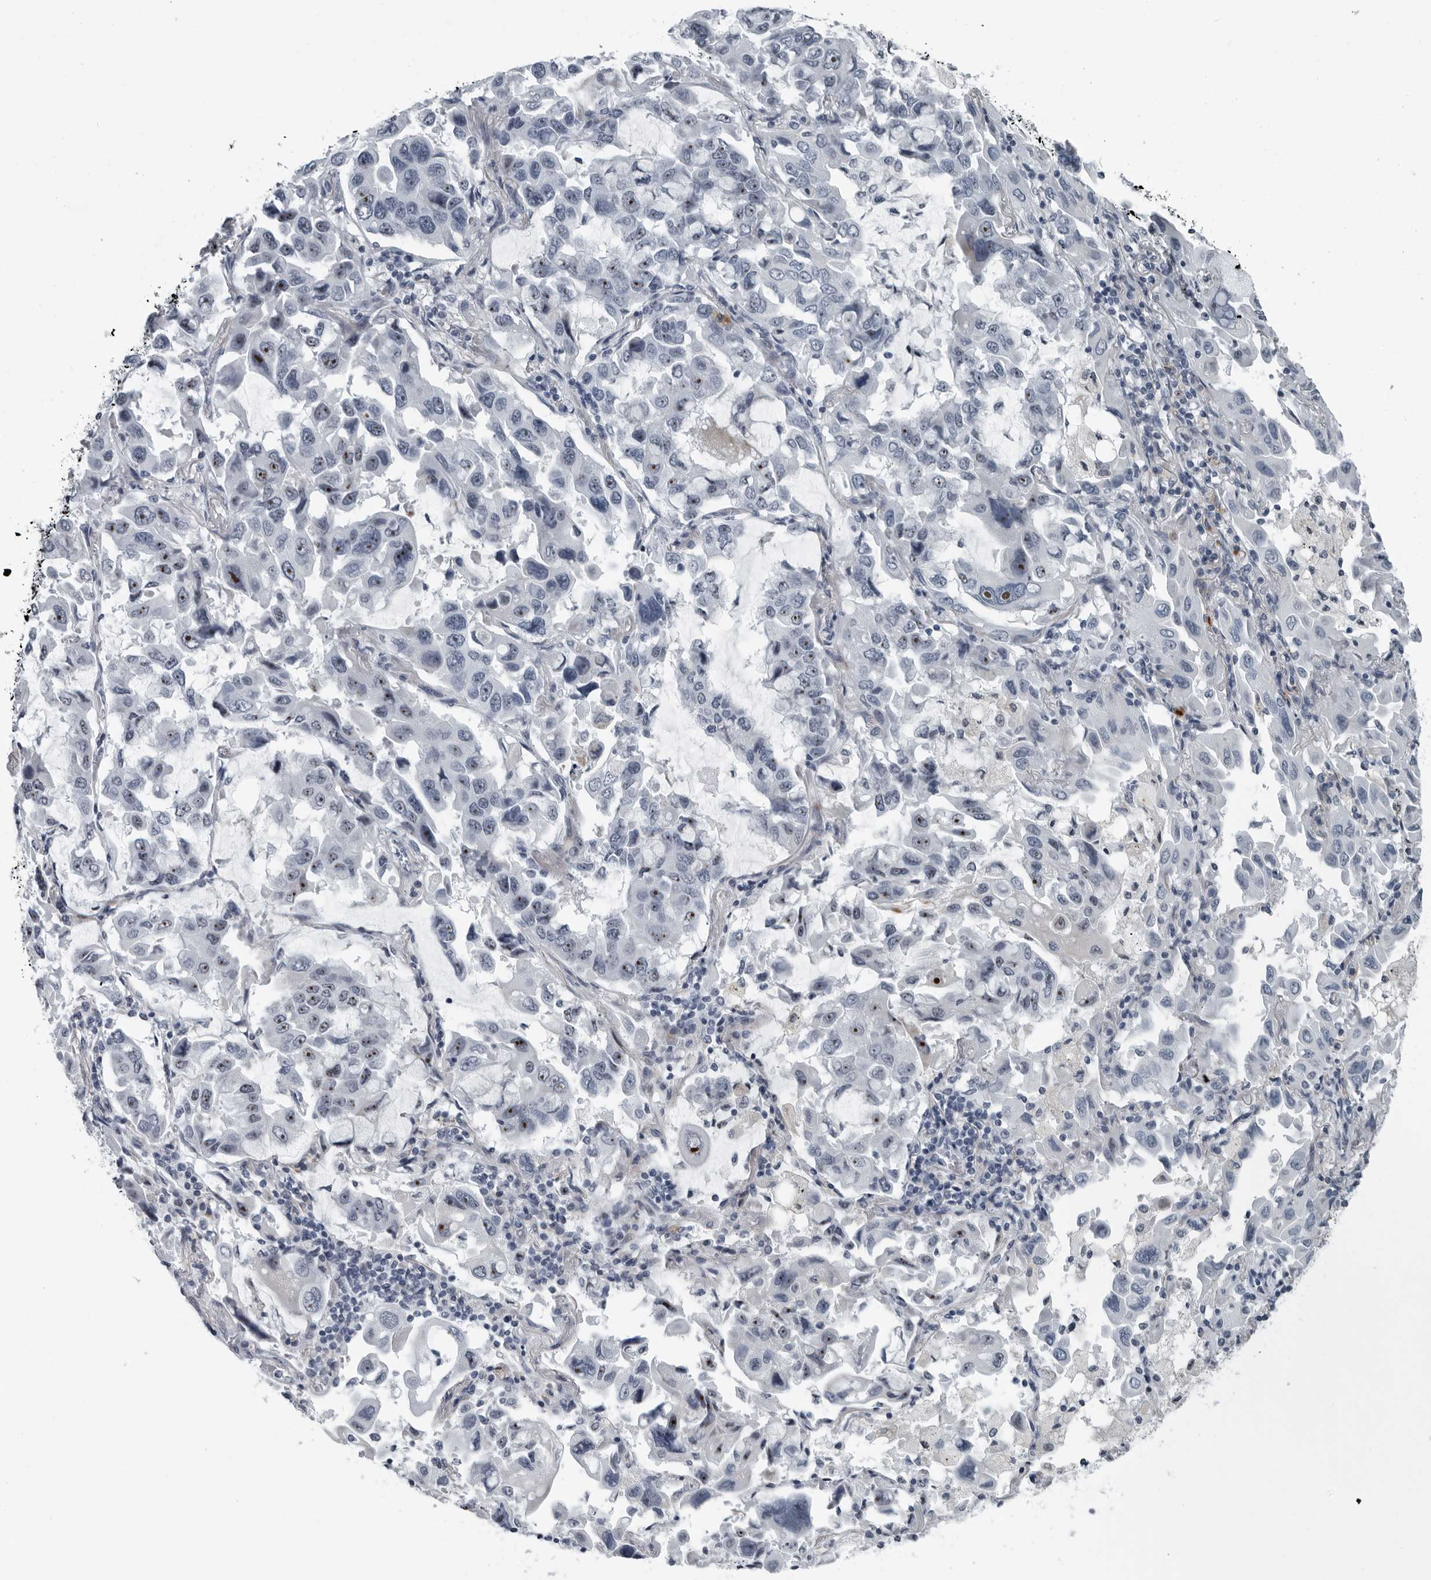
{"staining": {"intensity": "moderate", "quantity": "25%-75%", "location": "nuclear"}, "tissue": "lung cancer", "cell_type": "Tumor cells", "image_type": "cancer", "snomed": [{"axis": "morphology", "description": "Adenocarcinoma, NOS"}, {"axis": "topography", "description": "Lung"}], "caption": "About 25%-75% of tumor cells in human lung cancer display moderate nuclear protein positivity as visualized by brown immunohistochemical staining.", "gene": "PDCD11", "patient": {"sex": "male", "age": 64}}